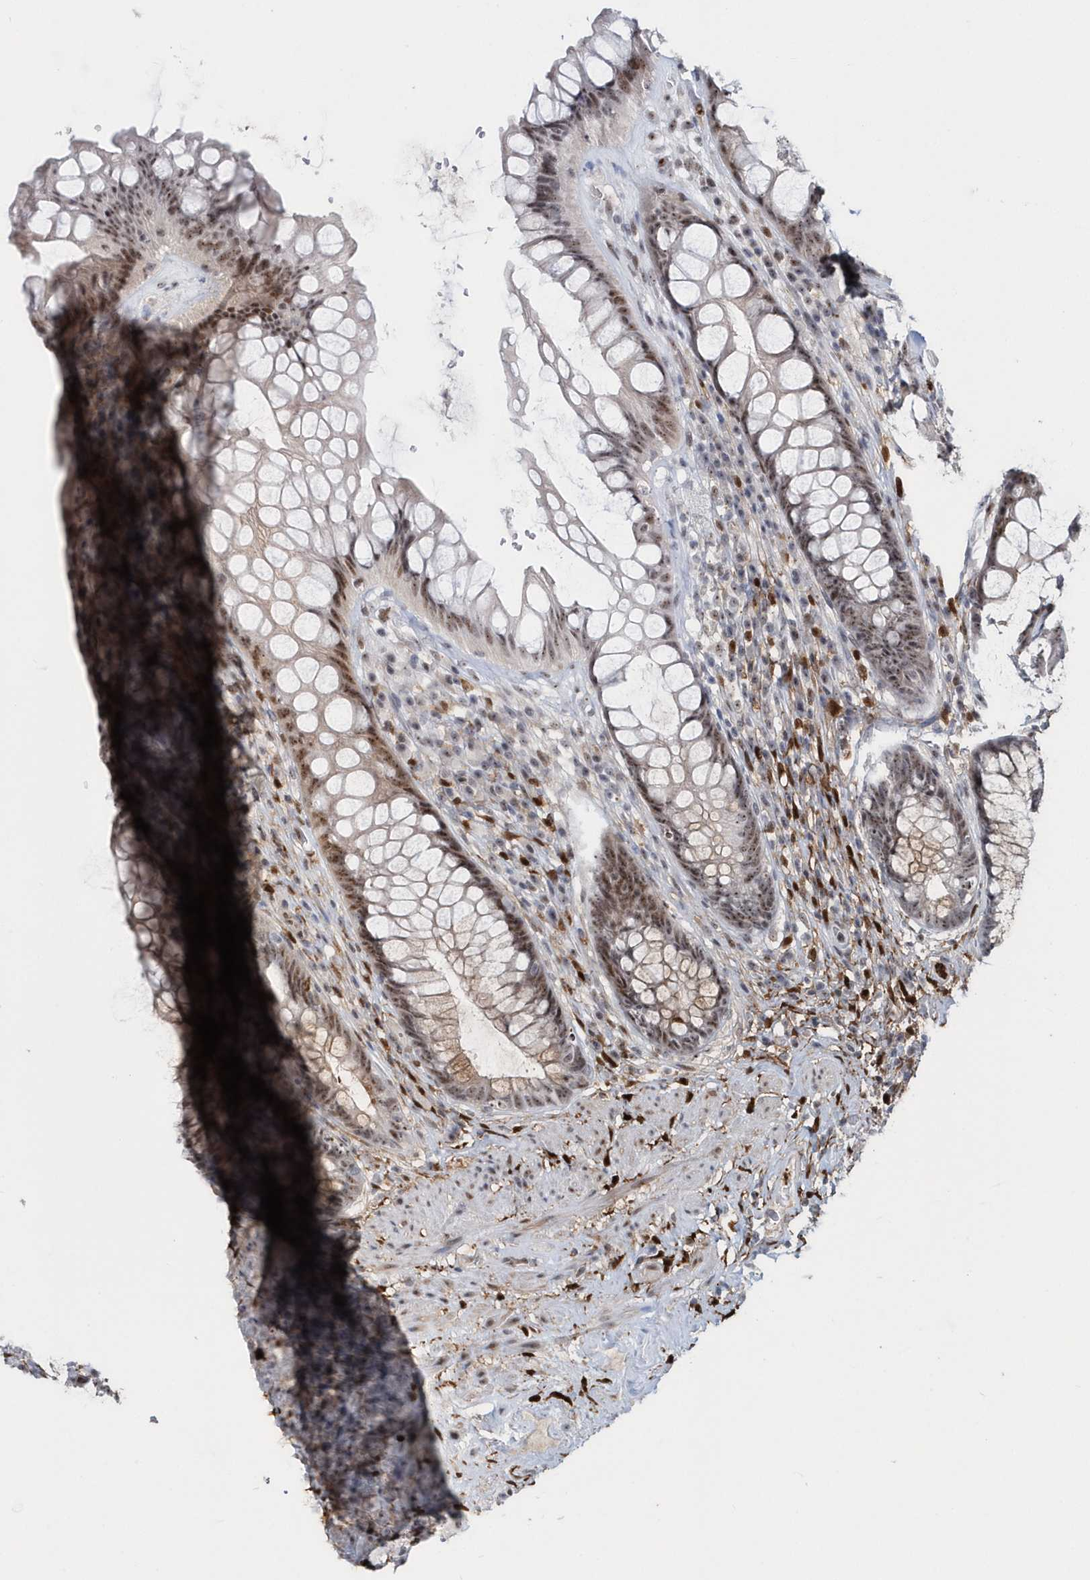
{"staining": {"intensity": "moderate", "quantity": "<25%", "location": "nuclear"}, "tissue": "rectum", "cell_type": "Glandular cells", "image_type": "normal", "snomed": [{"axis": "morphology", "description": "Normal tissue, NOS"}, {"axis": "topography", "description": "Rectum"}], "caption": "The photomicrograph reveals immunohistochemical staining of benign rectum. There is moderate nuclear staining is appreciated in about <25% of glandular cells. (DAB = brown stain, brightfield microscopy at high magnification).", "gene": "ASCL4", "patient": {"sex": "male", "age": 74}}